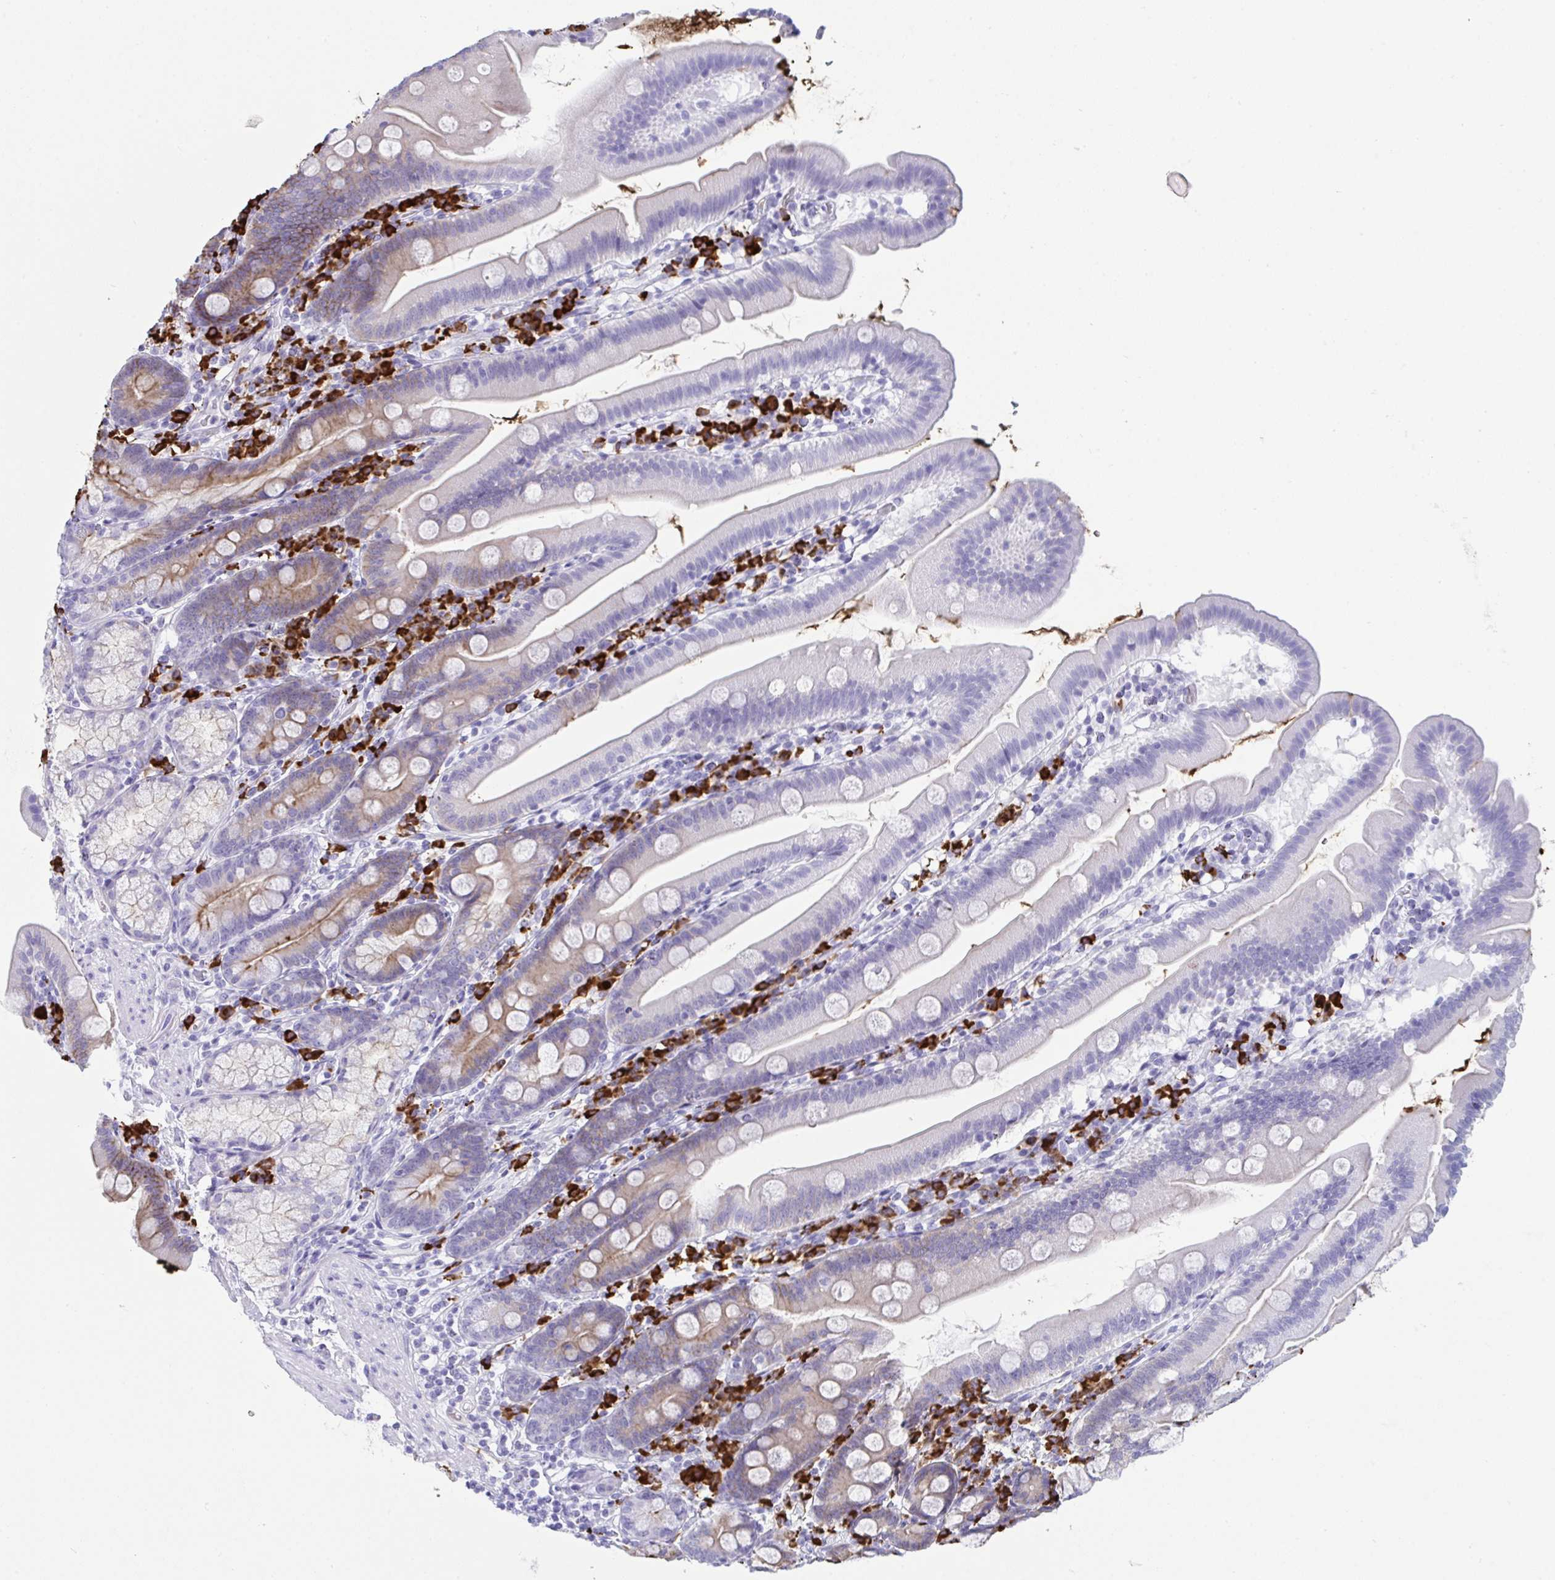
{"staining": {"intensity": "moderate", "quantity": "<25%", "location": "cytoplasmic/membranous"}, "tissue": "duodenum", "cell_type": "Glandular cells", "image_type": "normal", "snomed": [{"axis": "morphology", "description": "Normal tissue, NOS"}, {"axis": "topography", "description": "Duodenum"}], "caption": "Immunohistochemistry (DAB) staining of benign human duodenum demonstrates moderate cytoplasmic/membranous protein expression in about <25% of glandular cells. (DAB IHC with brightfield microscopy, high magnification).", "gene": "JCHAIN", "patient": {"sex": "female", "age": 67}}